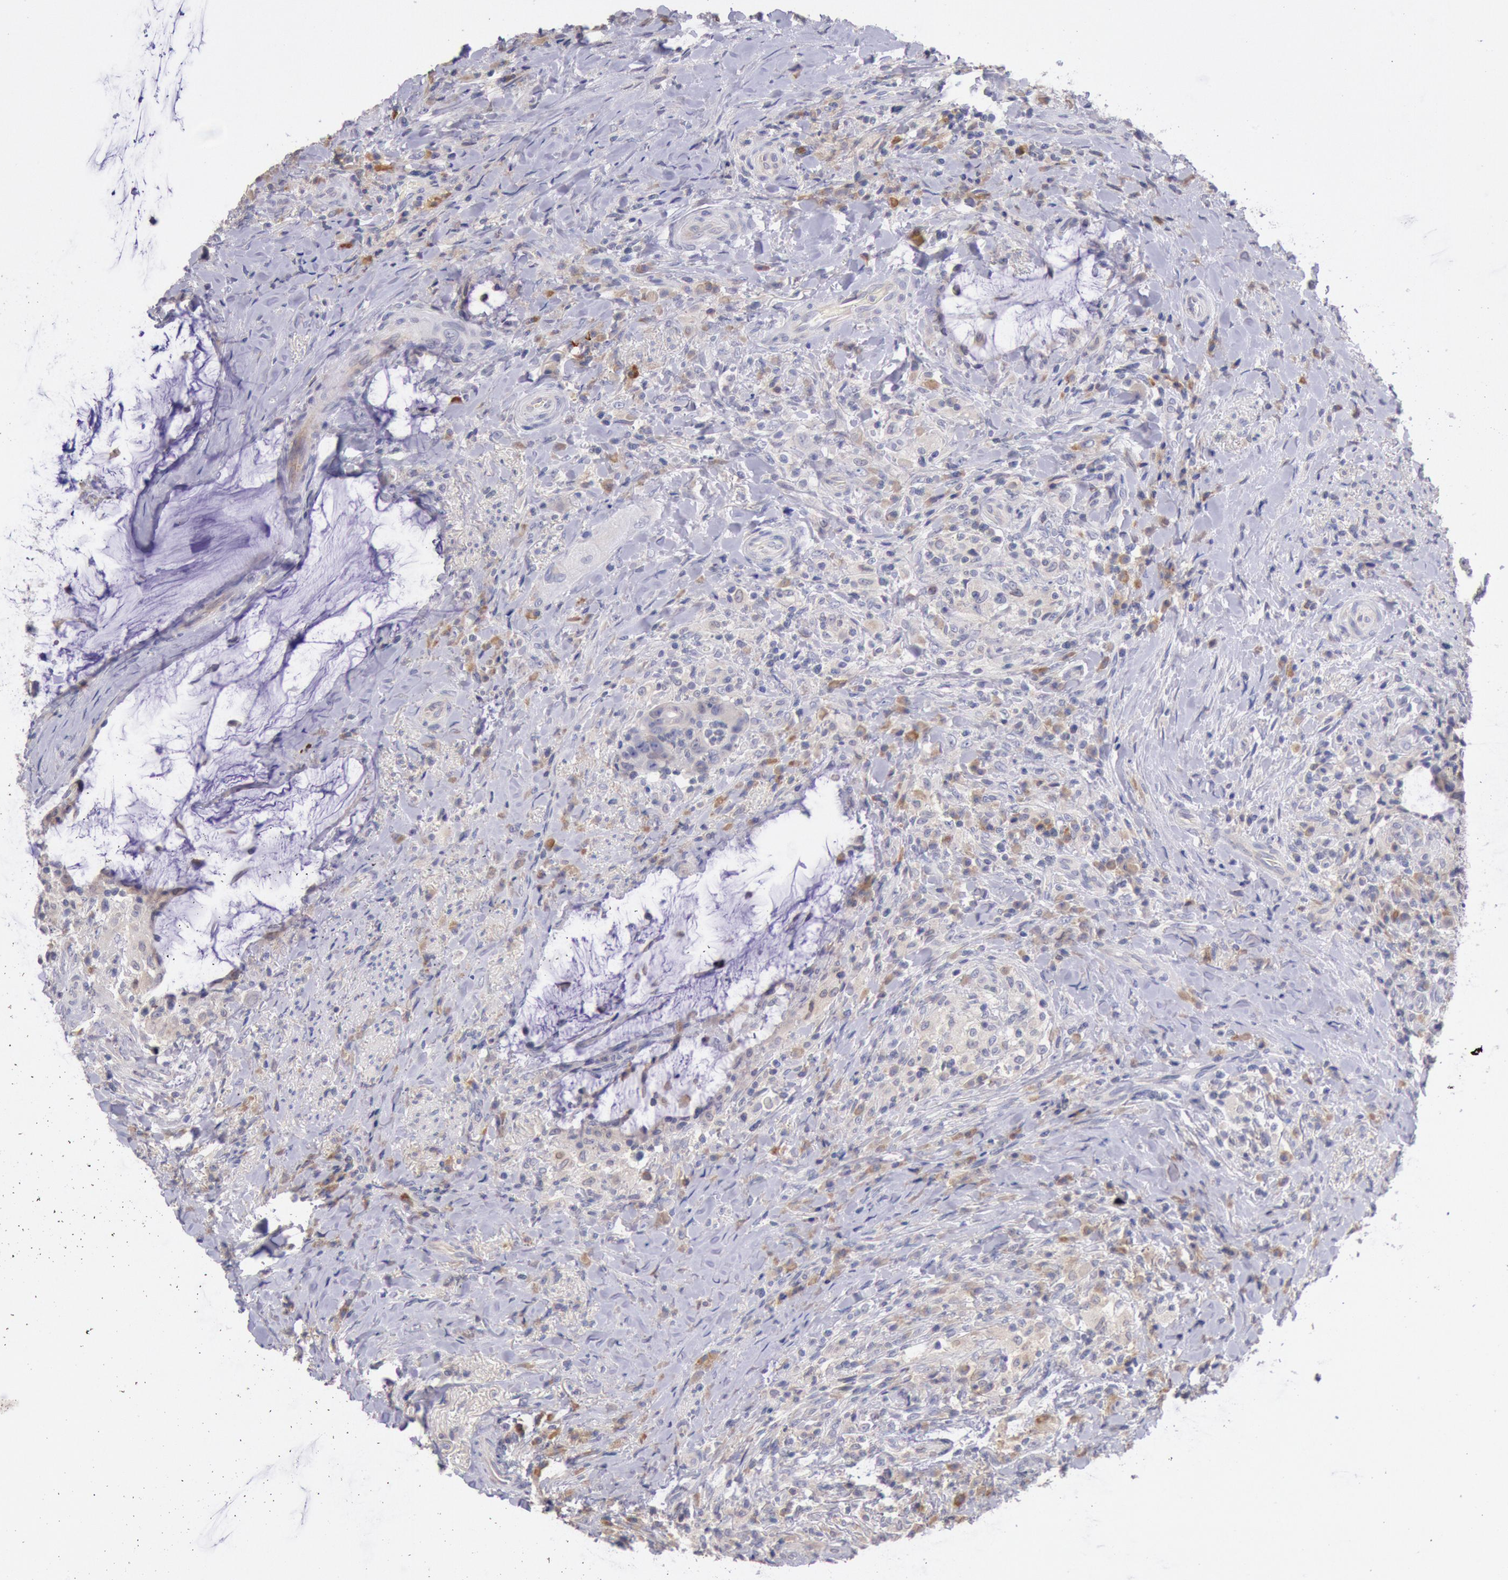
{"staining": {"intensity": "weak", "quantity": "25%-75%", "location": "cytoplasmic/membranous"}, "tissue": "colorectal cancer", "cell_type": "Tumor cells", "image_type": "cancer", "snomed": [{"axis": "morphology", "description": "Adenocarcinoma, NOS"}, {"axis": "topography", "description": "Rectum"}], "caption": "Colorectal adenocarcinoma stained with immunohistochemistry exhibits weak cytoplasmic/membranous staining in approximately 25%-75% of tumor cells. The staining was performed using DAB to visualize the protein expression in brown, while the nuclei were stained in blue with hematoxylin (Magnification: 20x).", "gene": "GAL3ST1", "patient": {"sex": "female", "age": 71}}